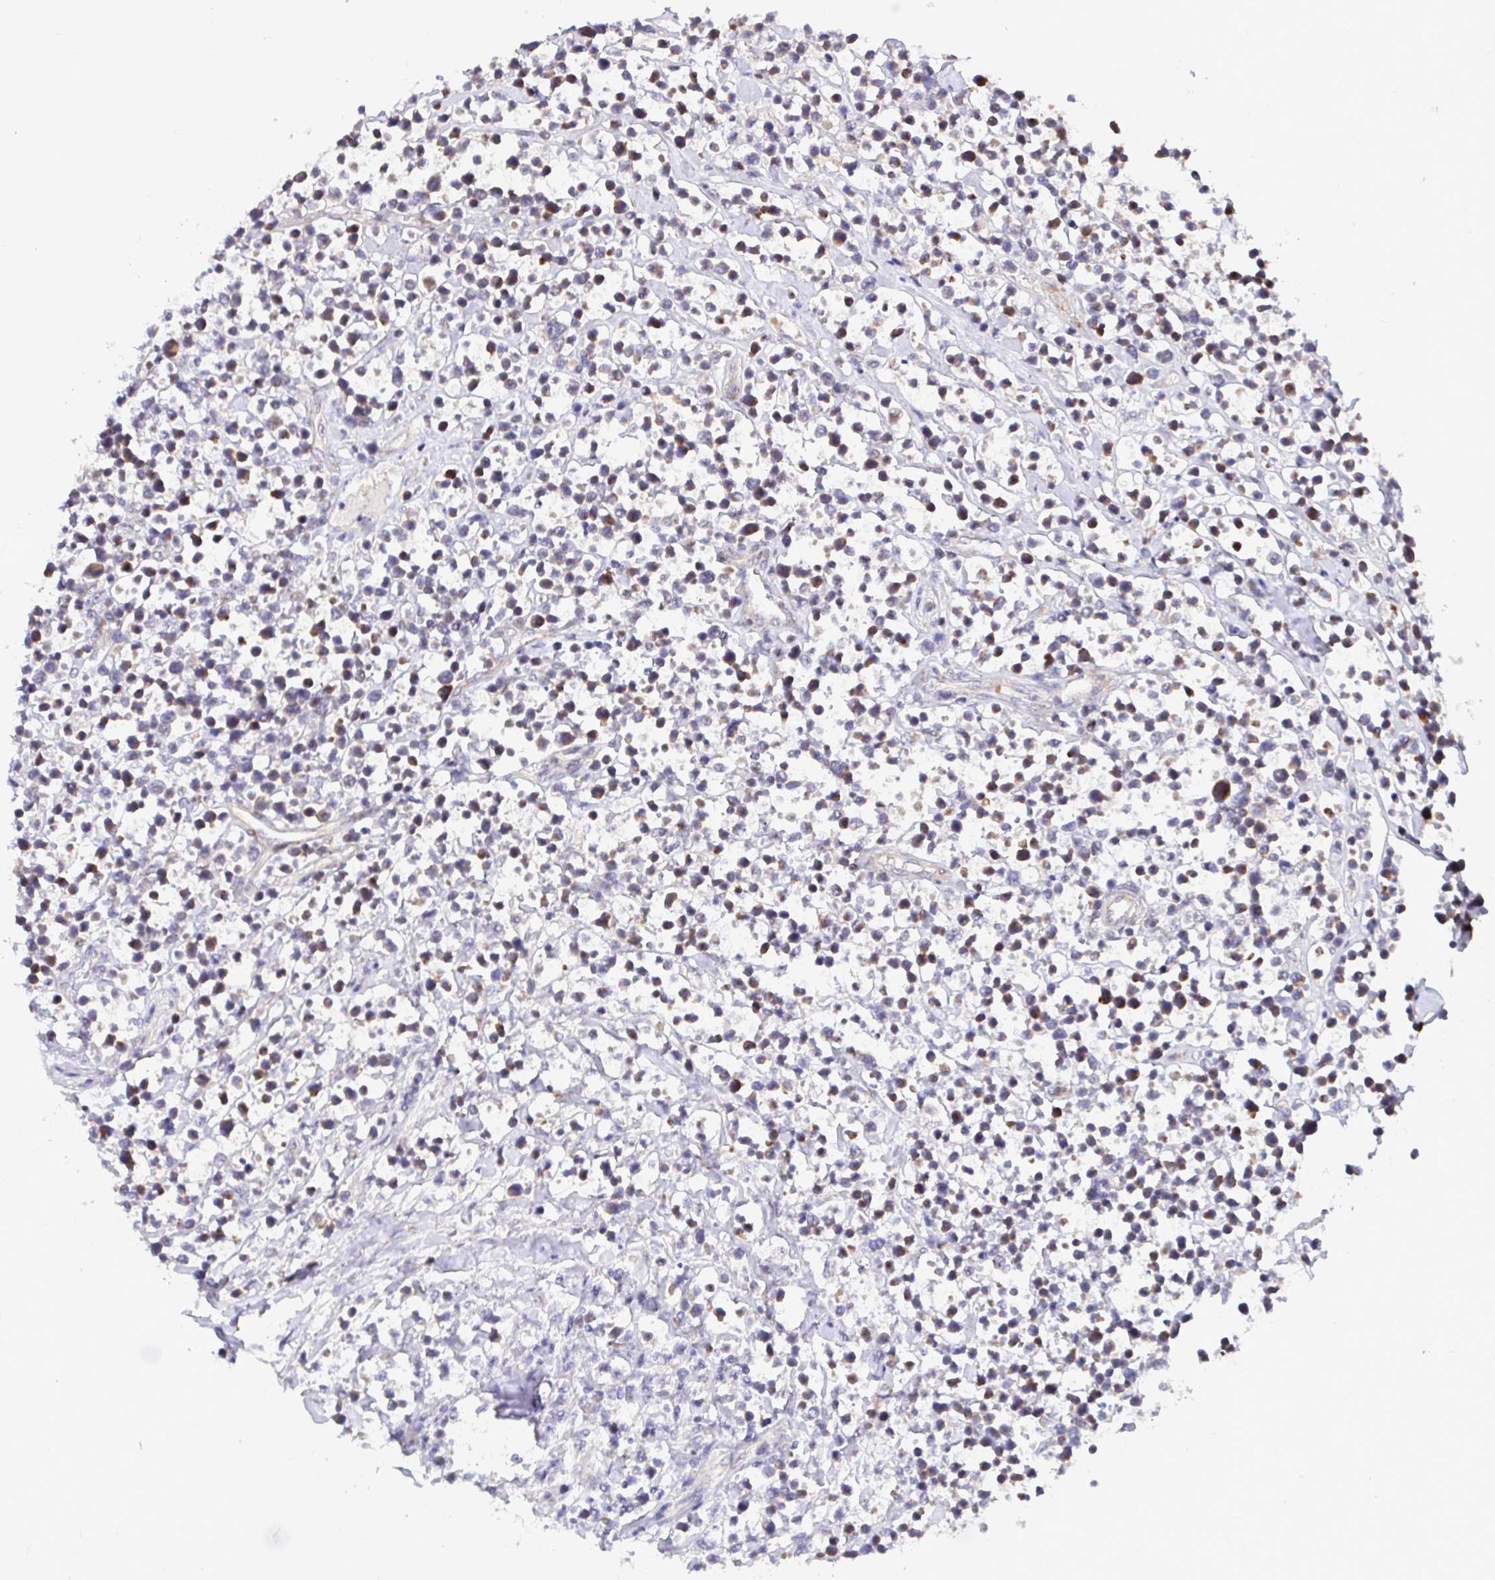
{"staining": {"intensity": "negative", "quantity": "none", "location": "none"}, "tissue": "lymphoma", "cell_type": "Tumor cells", "image_type": "cancer", "snomed": [{"axis": "morphology", "description": "Malignant lymphoma, non-Hodgkin's type, High grade"}, {"axis": "topography", "description": "Soft tissue"}], "caption": "This is a micrograph of immunohistochemistry staining of lymphoma, which shows no expression in tumor cells.", "gene": "TRIM55", "patient": {"sex": "female", "age": 56}}